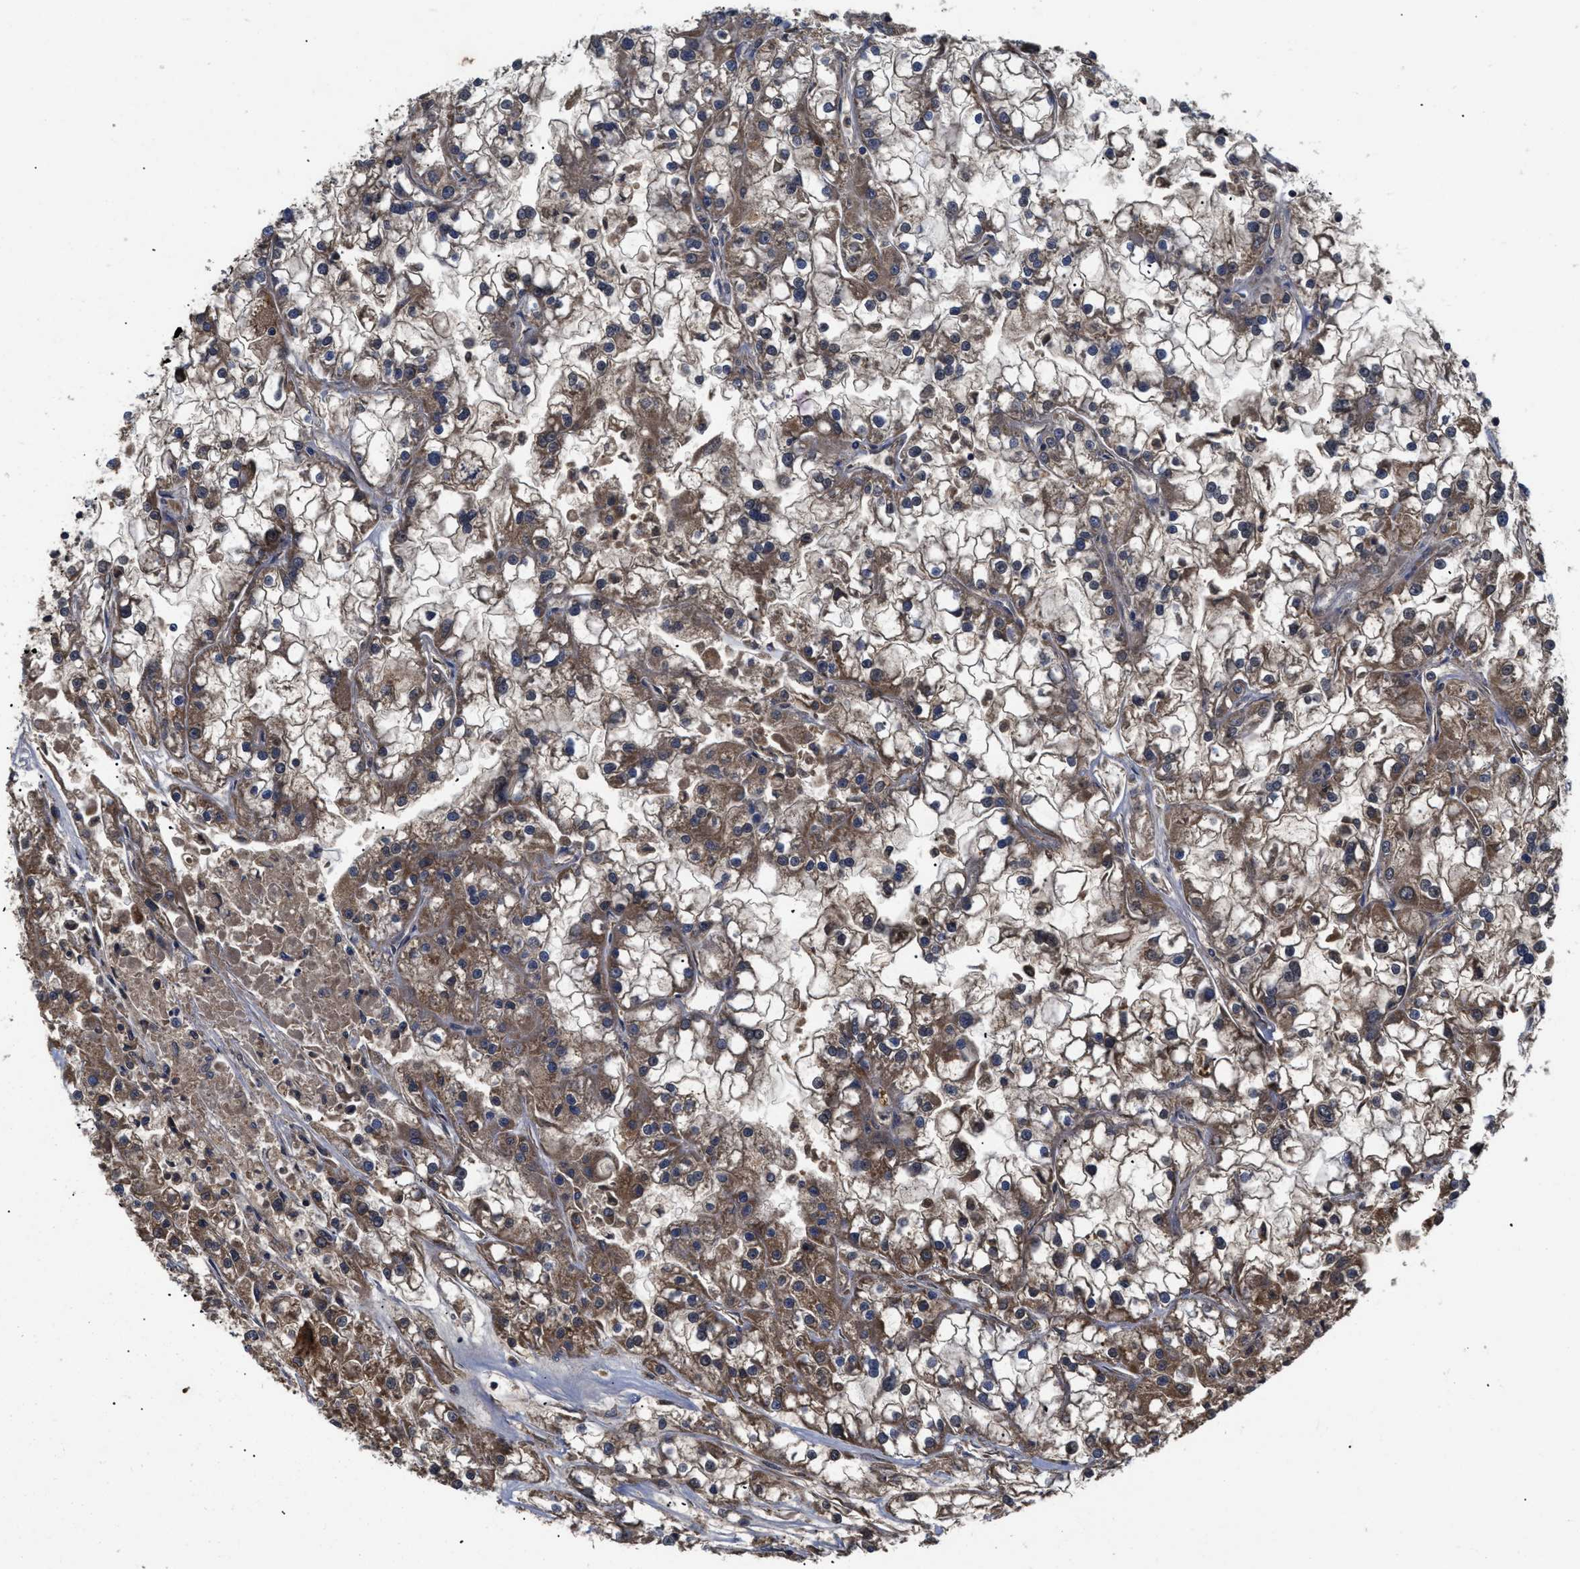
{"staining": {"intensity": "moderate", "quantity": "25%-75%", "location": "cytoplasmic/membranous"}, "tissue": "renal cancer", "cell_type": "Tumor cells", "image_type": "cancer", "snomed": [{"axis": "morphology", "description": "Adenocarcinoma, NOS"}, {"axis": "topography", "description": "Kidney"}], "caption": "Immunohistochemical staining of renal cancer (adenocarcinoma) exhibits moderate cytoplasmic/membranous protein expression in approximately 25%-75% of tumor cells.", "gene": "LRRC3", "patient": {"sex": "female", "age": 52}}